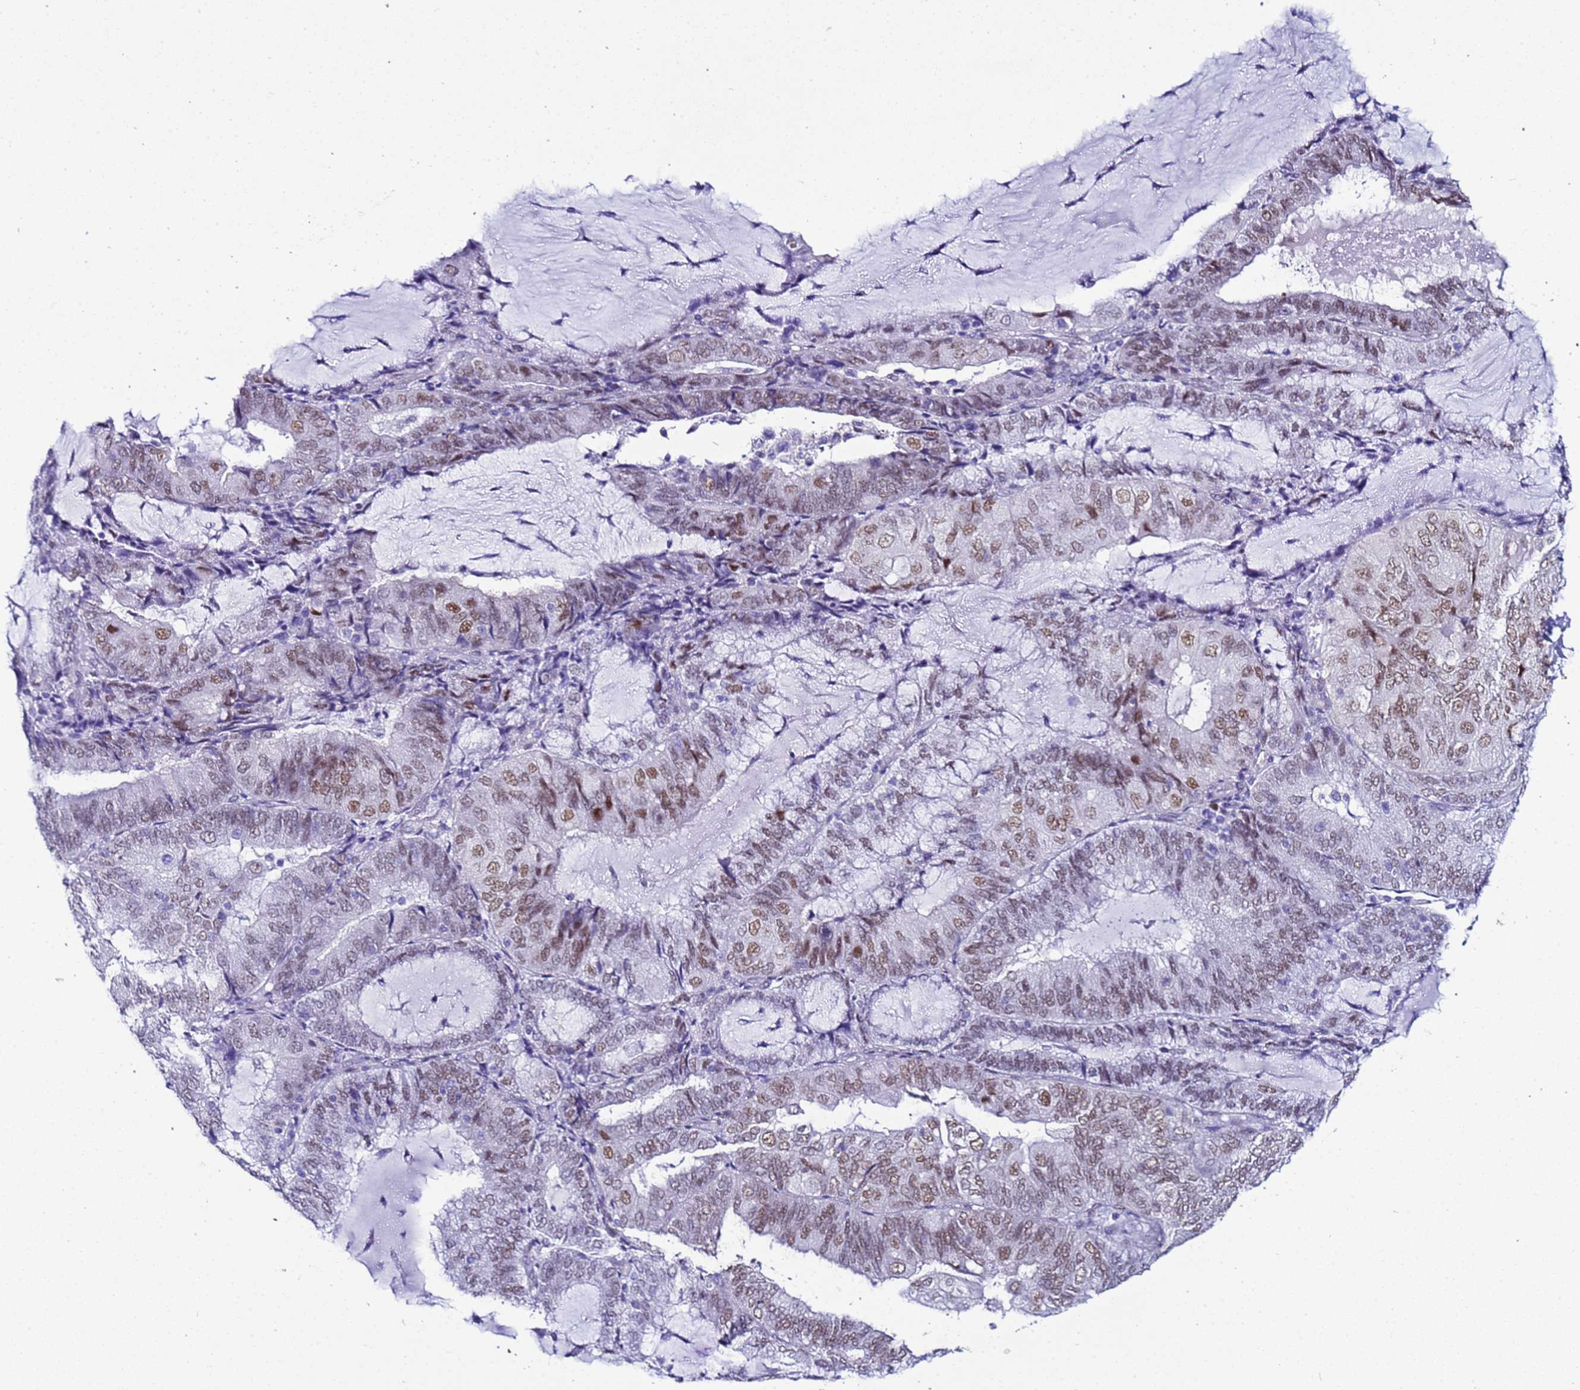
{"staining": {"intensity": "moderate", "quantity": ">75%", "location": "nuclear"}, "tissue": "endometrial cancer", "cell_type": "Tumor cells", "image_type": "cancer", "snomed": [{"axis": "morphology", "description": "Adenocarcinoma, NOS"}, {"axis": "topography", "description": "Endometrium"}], "caption": "Immunohistochemical staining of endometrial adenocarcinoma reveals medium levels of moderate nuclear staining in about >75% of tumor cells.", "gene": "BCL7A", "patient": {"sex": "female", "age": 81}}